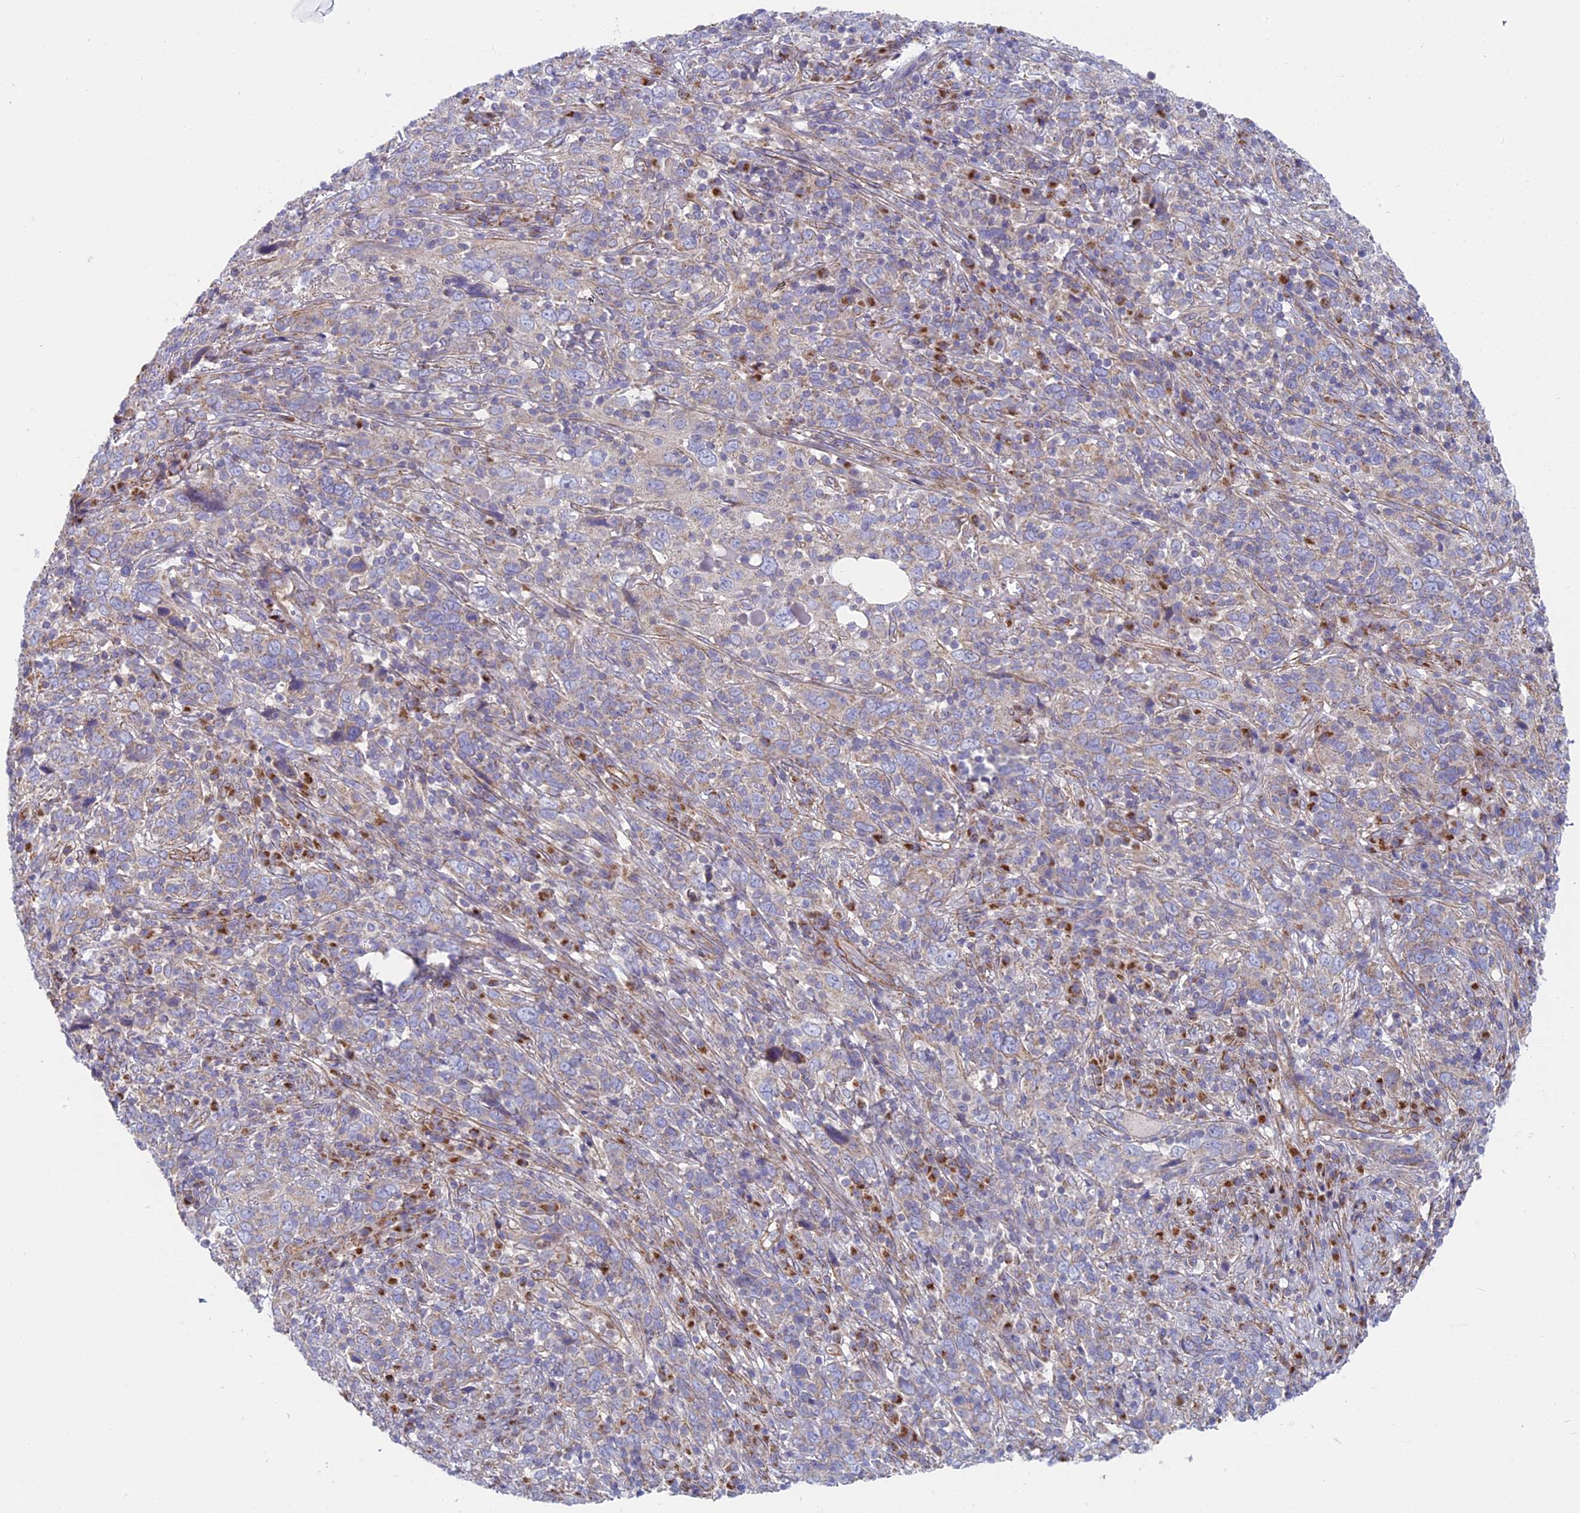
{"staining": {"intensity": "negative", "quantity": "none", "location": "none"}, "tissue": "cervical cancer", "cell_type": "Tumor cells", "image_type": "cancer", "snomed": [{"axis": "morphology", "description": "Squamous cell carcinoma, NOS"}, {"axis": "topography", "description": "Cervix"}], "caption": "An immunohistochemistry (IHC) photomicrograph of cervical cancer is shown. There is no staining in tumor cells of cervical cancer.", "gene": "DDA1", "patient": {"sex": "female", "age": 46}}